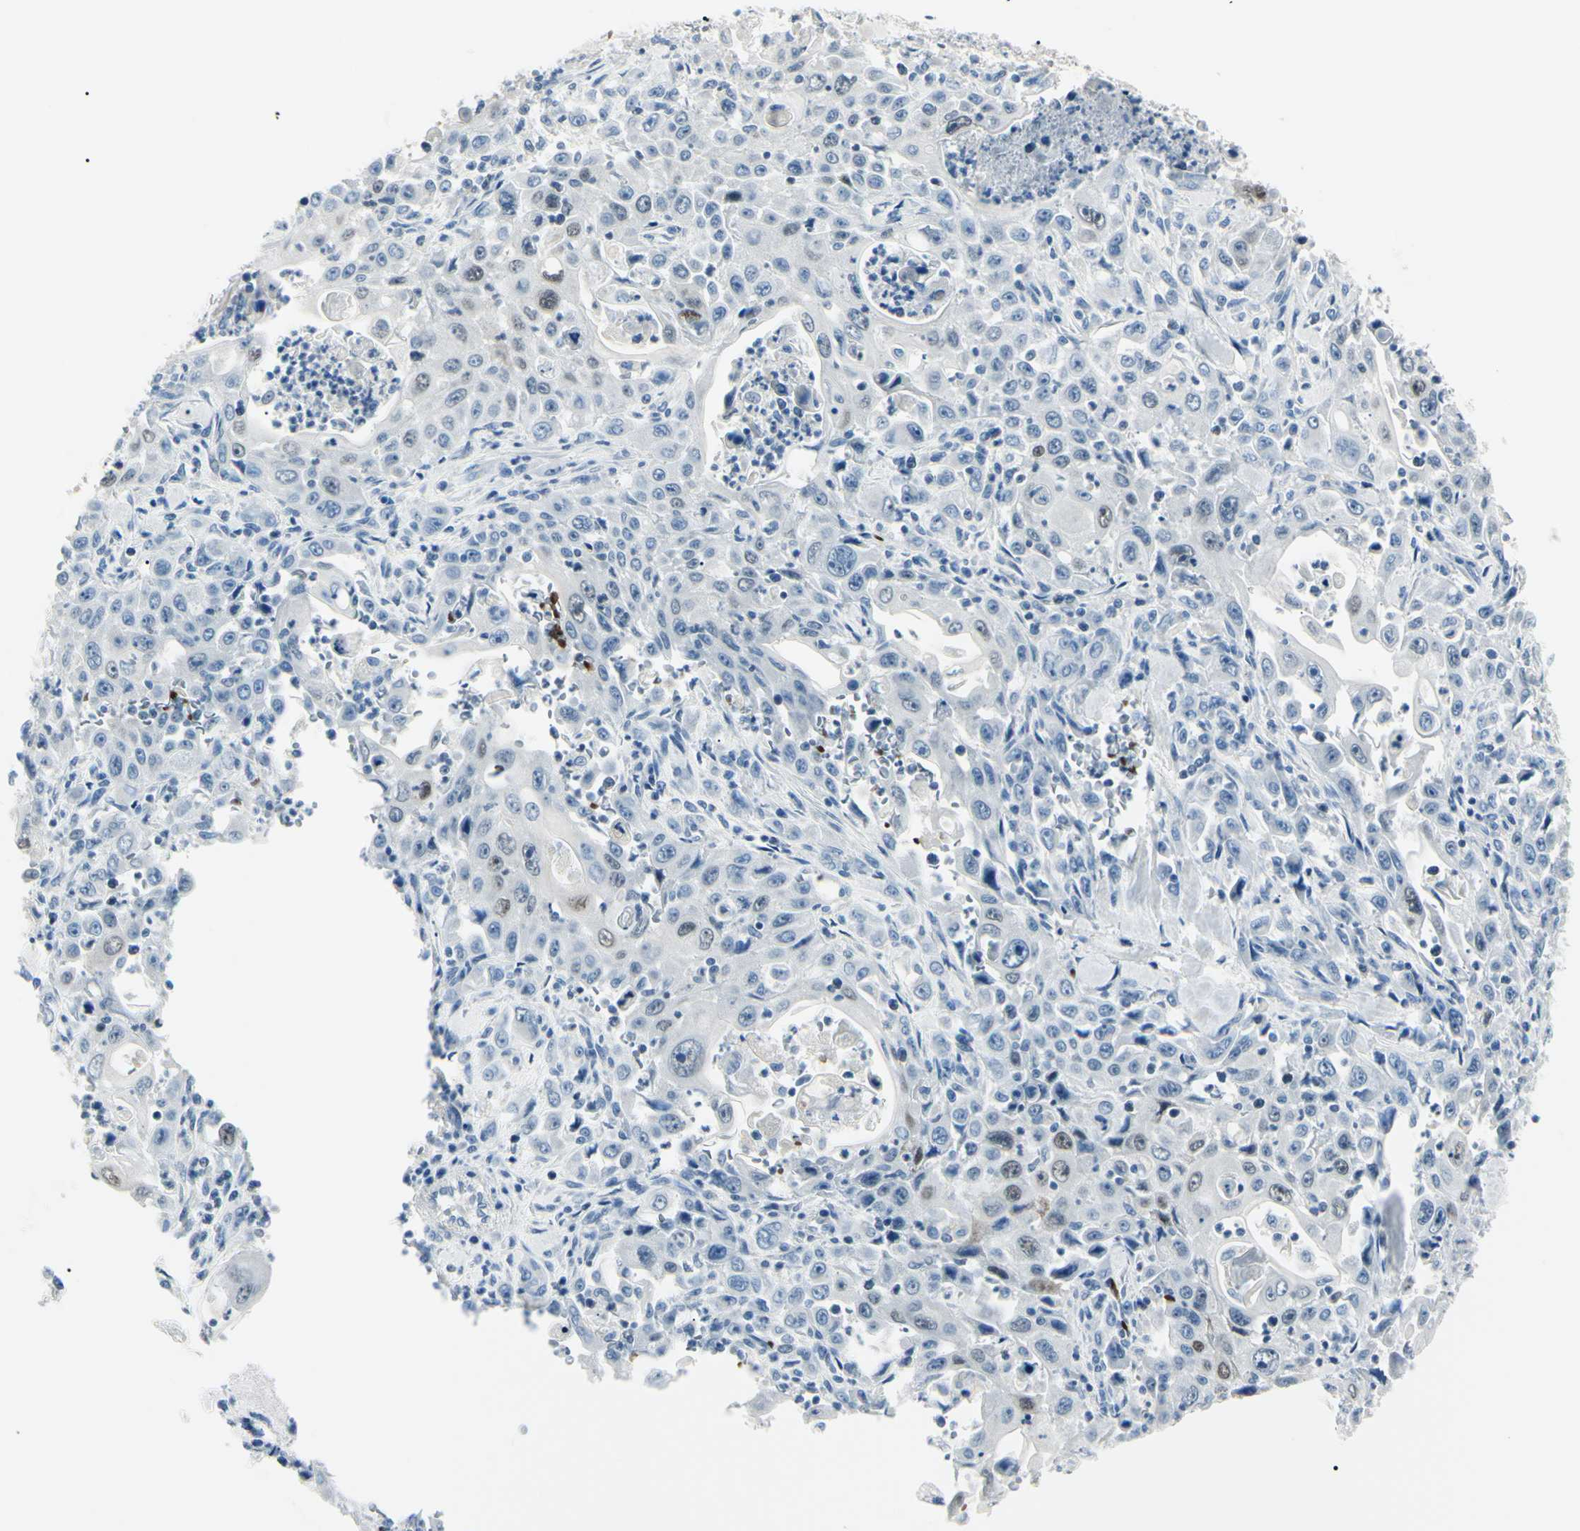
{"staining": {"intensity": "weak", "quantity": "<25%", "location": "nuclear"}, "tissue": "pancreatic cancer", "cell_type": "Tumor cells", "image_type": "cancer", "snomed": [{"axis": "morphology", "description": "Adenocarcinoma, NOS"}, {"axis": "topography", "description": "Pancreas"}], "caption": "The micrograph reveals no staining of tumor cells in pancreatic cancer (adenocarcinoma).", "gene": "CA2", "patient": {"sex": "male", "age": 70}}